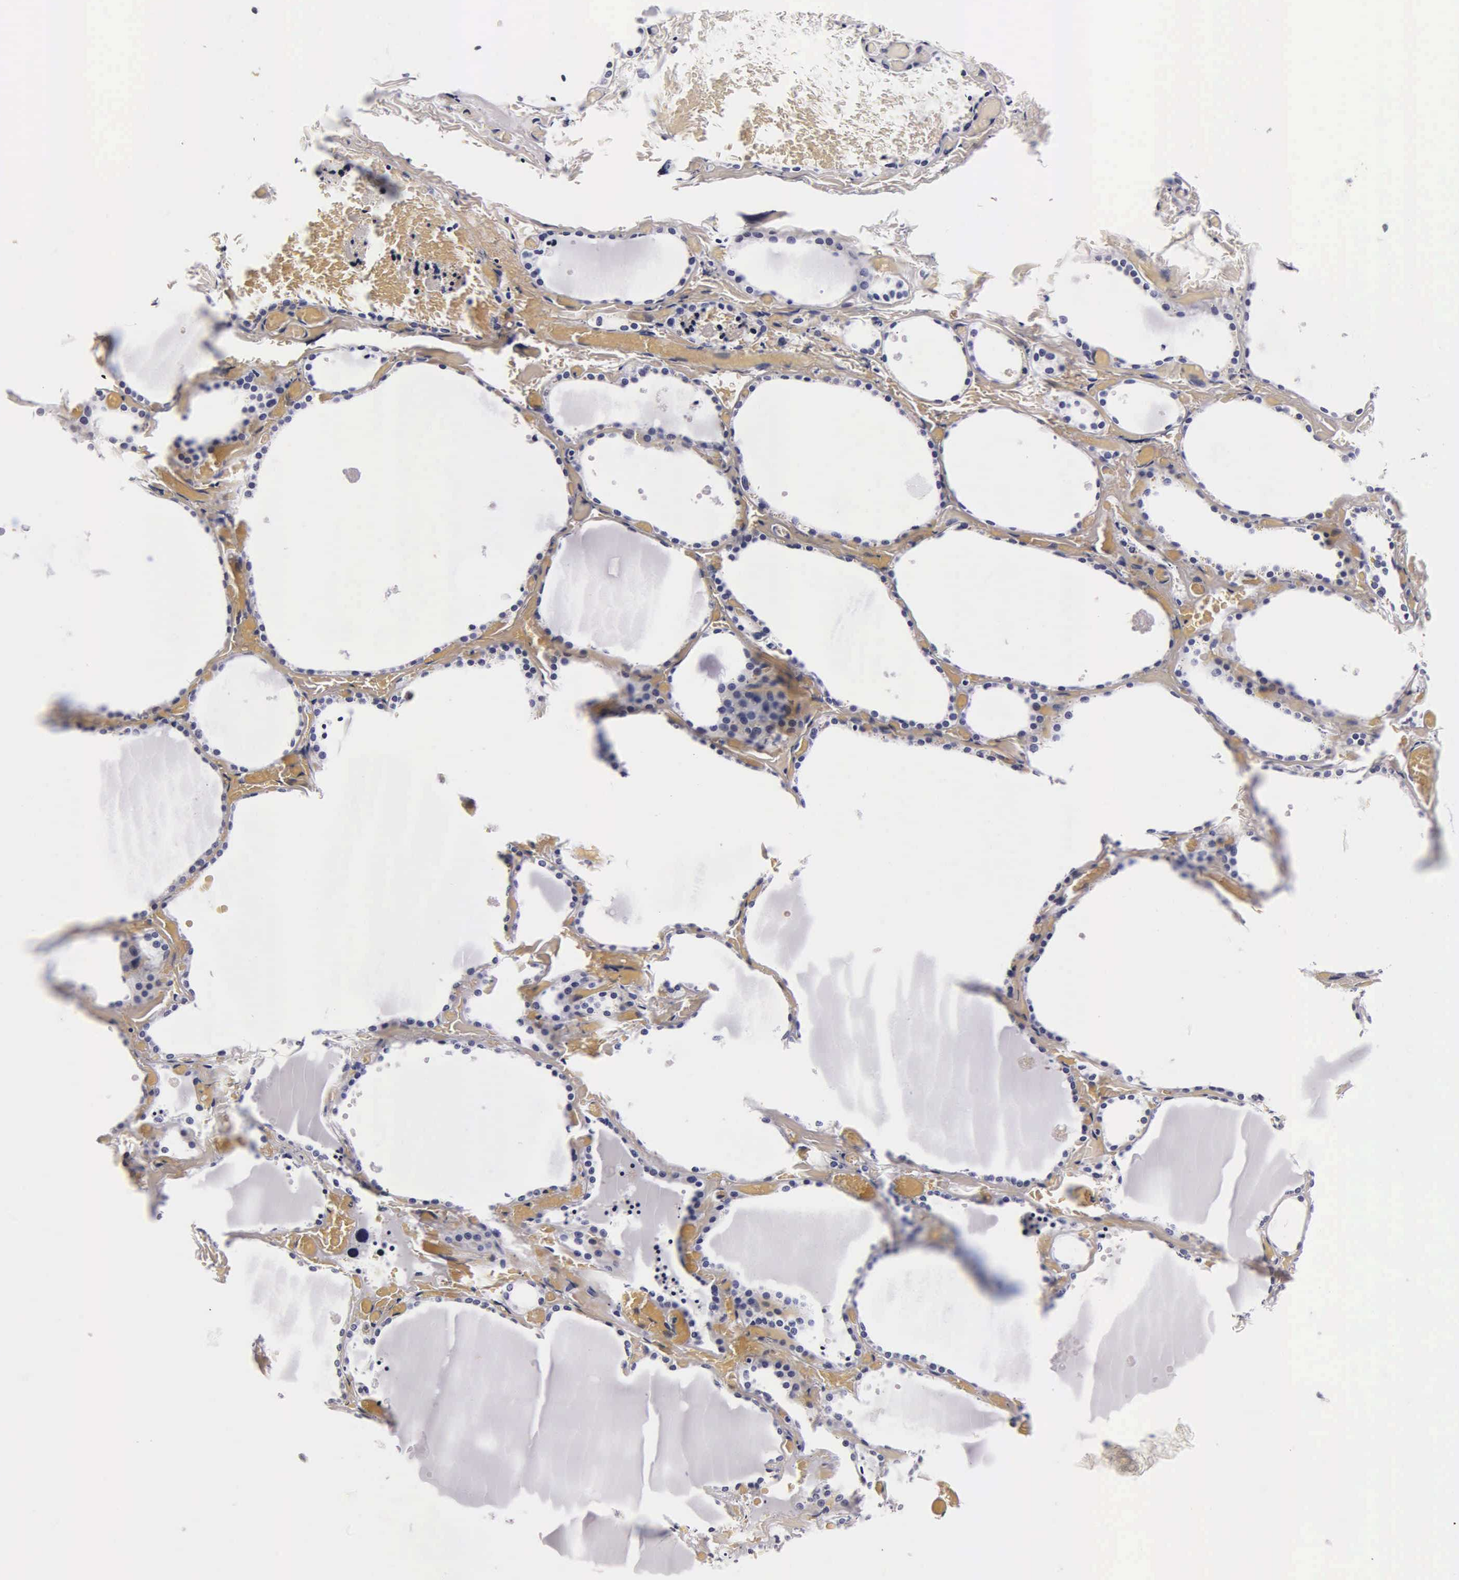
{"staining": {"intensity": "negative", "quantity": "none", "location": "none"}, "tissue": "thyroid gland", "cell_type": "Glandular cells", "image_type": "normal", "snomed": [{"axis": "morphology", "description": "Normal tissue, NOS"}, {"axis": "topography", "description": "Thyroid gland"}], "caption": "Glandular cells are negative for brown protein staining in normal thyroid gland. The staining is performed using DAB (3,3'-diaminobenzidine) brown chromogen with nuclei counter-stained in using hematoxylin.", "gene": "CGB3", "patient": {"sex": "male", "age": 34}}